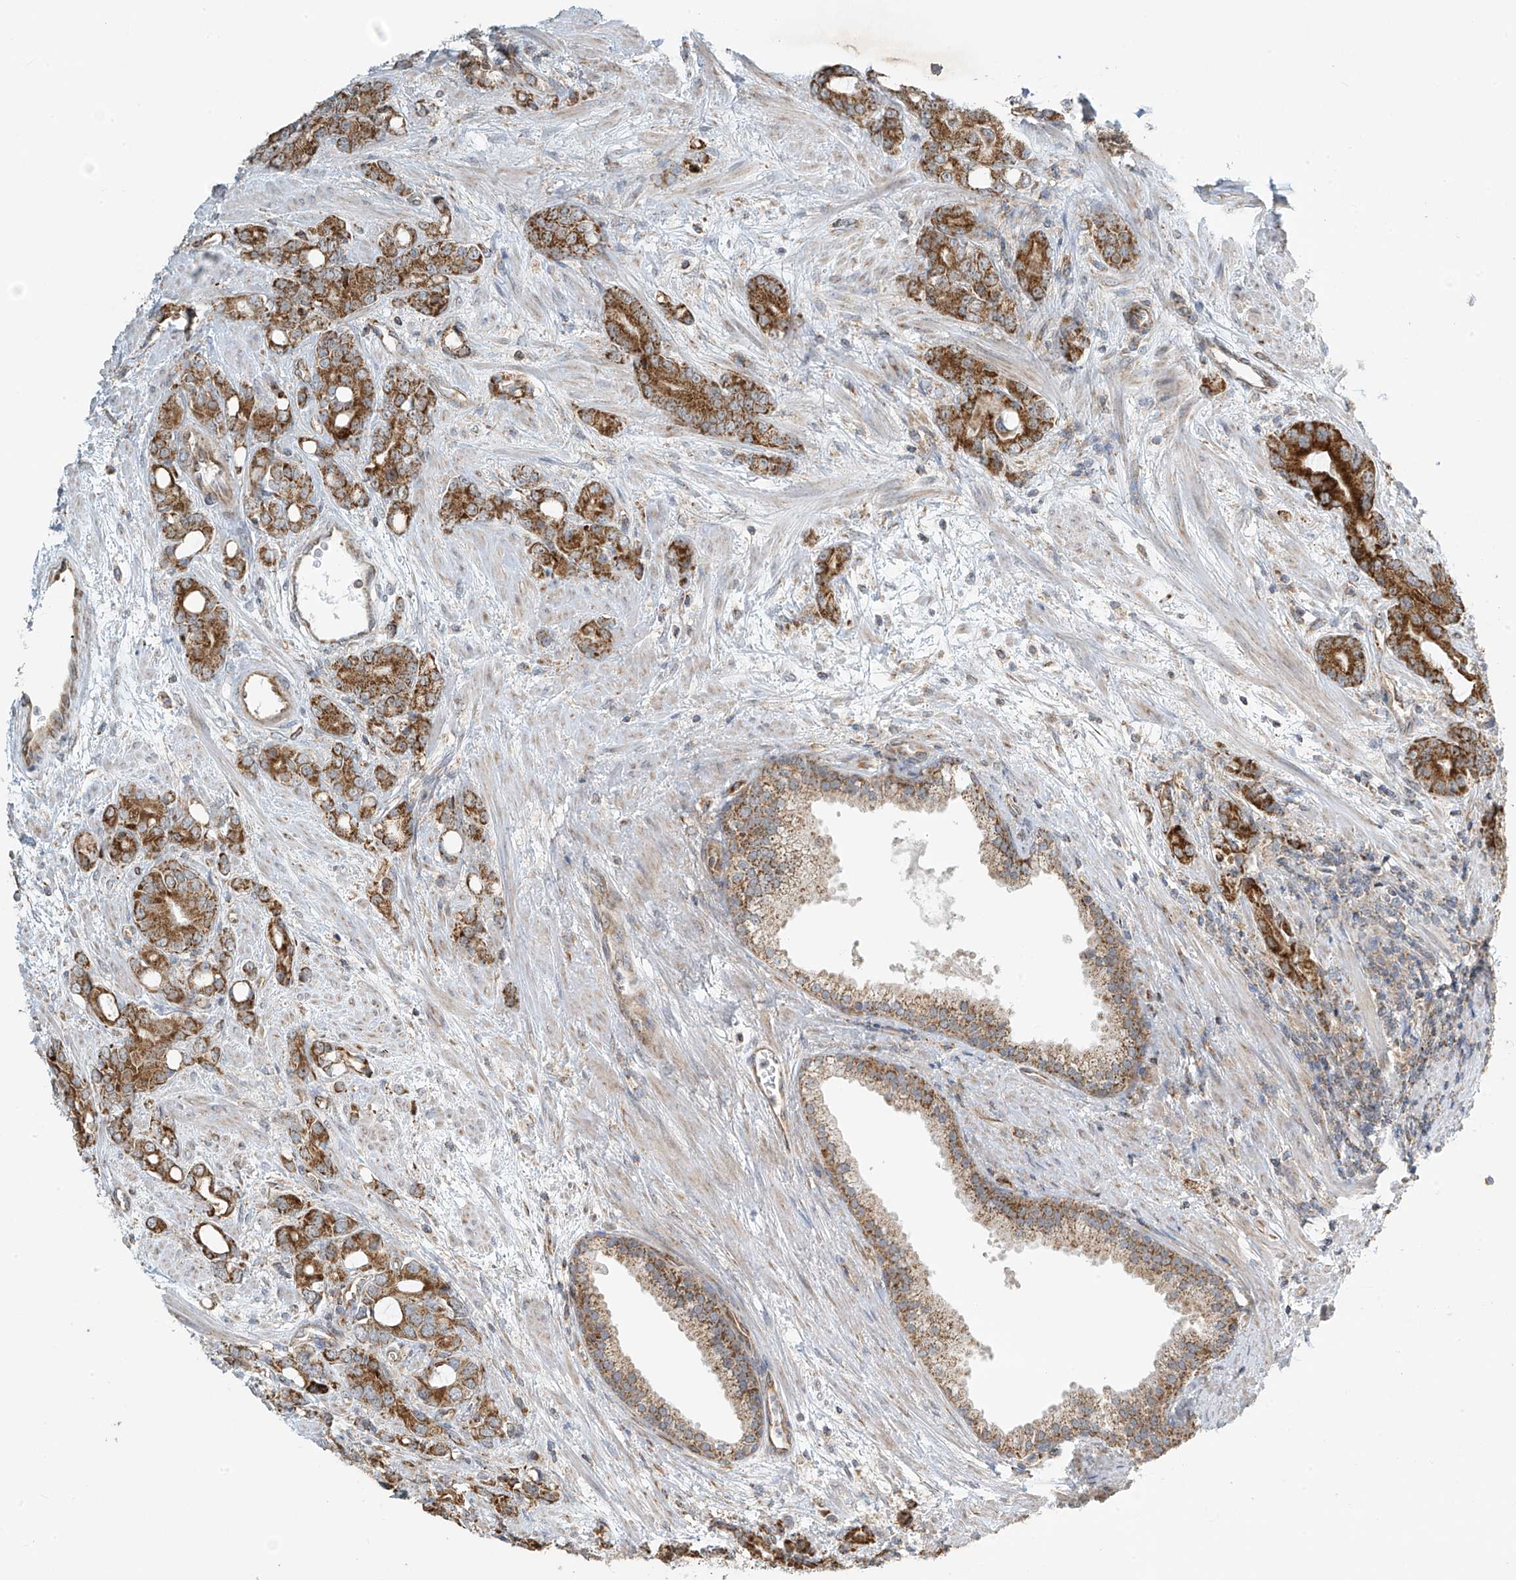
{"staining": {"intensity": "moderate", "quantity": ">75%", "location": "cytoplasmic/membranous"}, "tissue": "prostate cancer", "cell_type": "Tumor cells", "image_type": "cancer", "snomed": [{"axis": "morphology", "description": "Adenocarcinoma, High grade"}, {"axis": "topography", "description": "Prostate"}], "caption": "A photomicrograph of human prostate cancer stained for a protein exhibits moderate cytoplasmic/membranous brown staining in tumor cells.", "gene": "METTL6", "patient": {"sex": "male", "age": 62}}